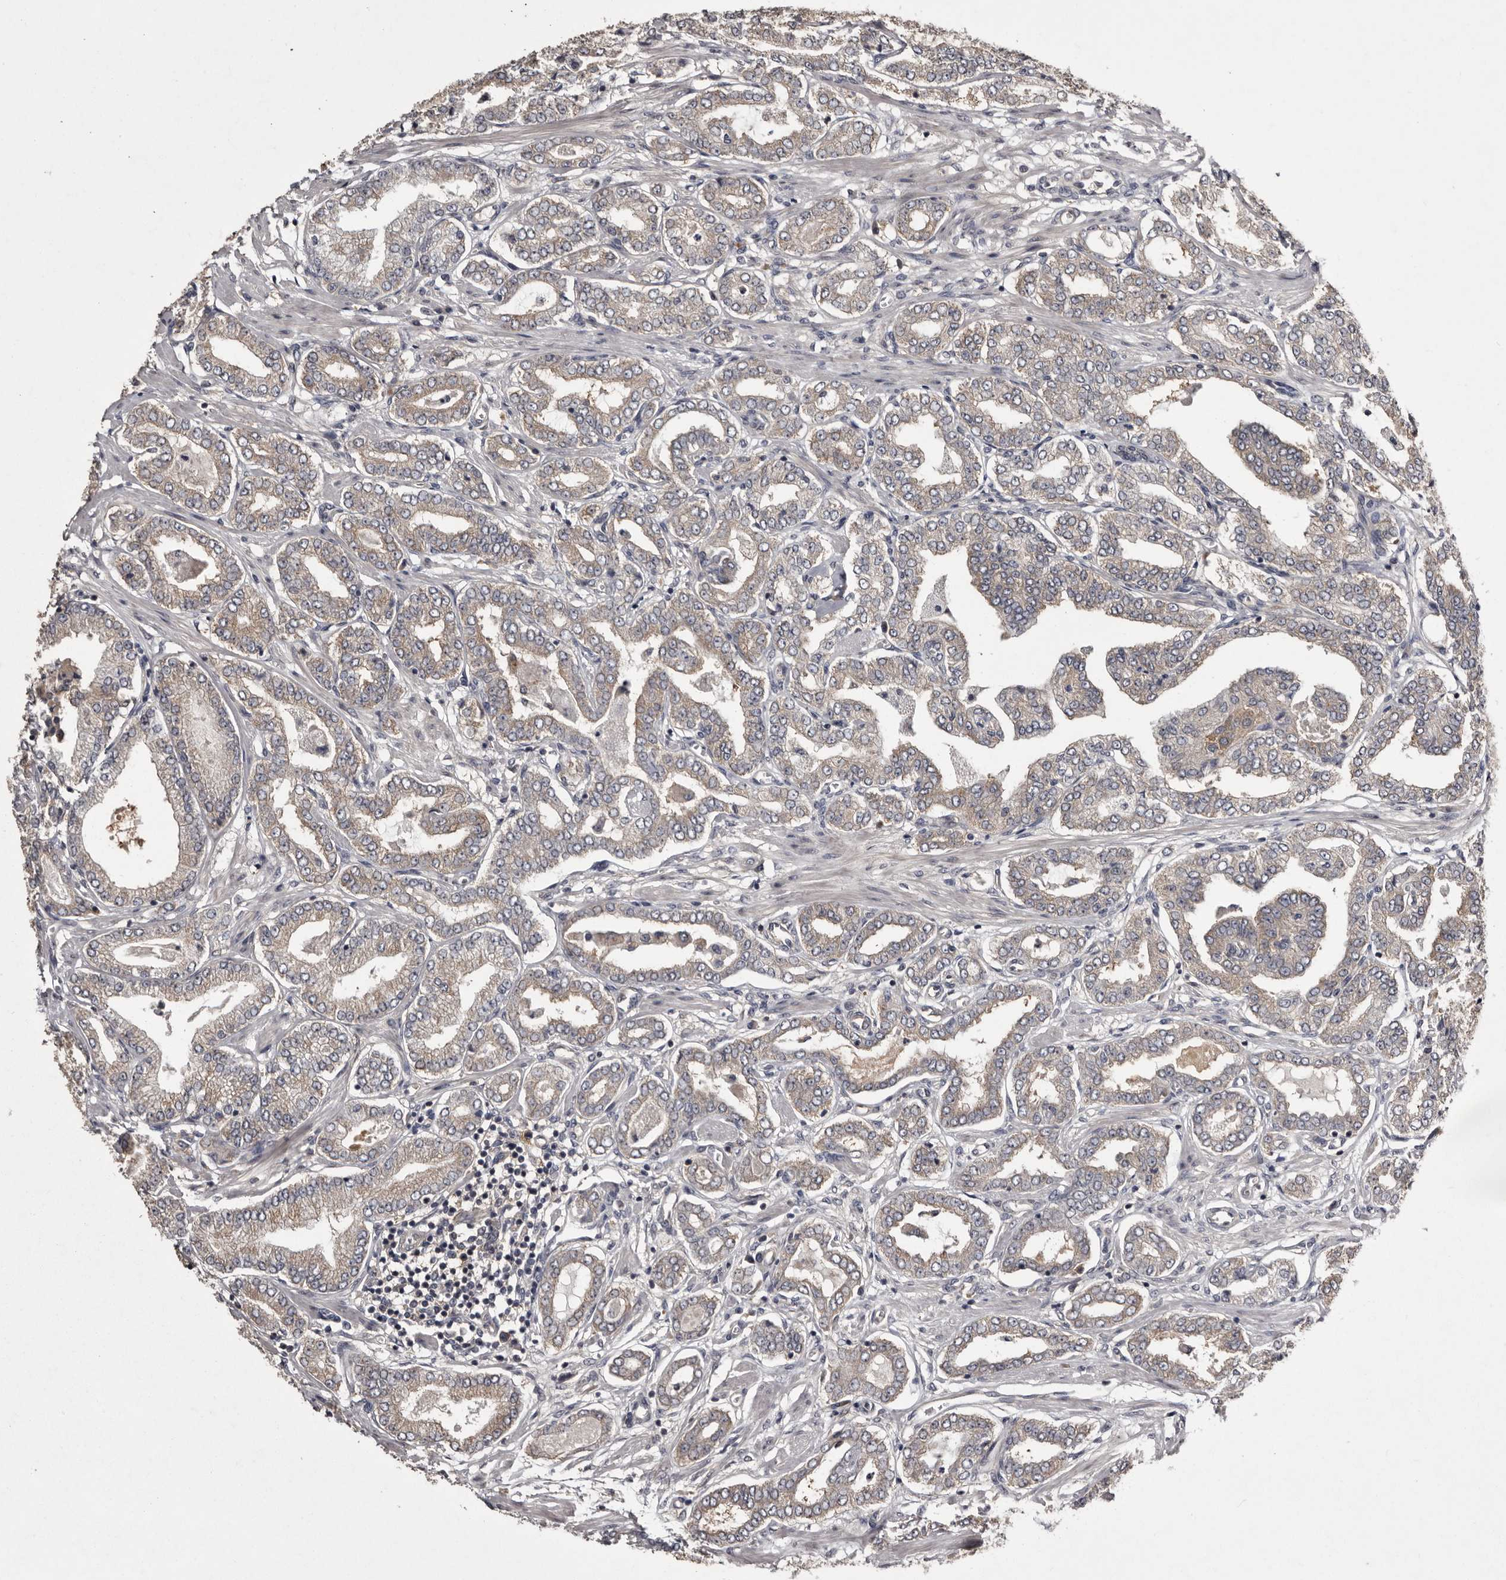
{"staining": {"intensity": "weak", "quantity": "25%-75%", "location": "cytoplasmic/membranous"}, "tissue": "prostate cancer", "cell_type": "Tumor cells", "image_type": "cancer", "snomed": [{"axis": "morphology", "description": "Adenocarcinoma, Low grade"}, {"axis": "topography", "description": "Prostate"}], "caption": "A histopathology image of human prostate cancer (adenocarcinoma (low-grade)) stained for a protein exhibits weak cytoplasmic/membranous brown staining in tumor cells.", "gene": "DARS1", "patient": {"sex": "male", "age": 63}}